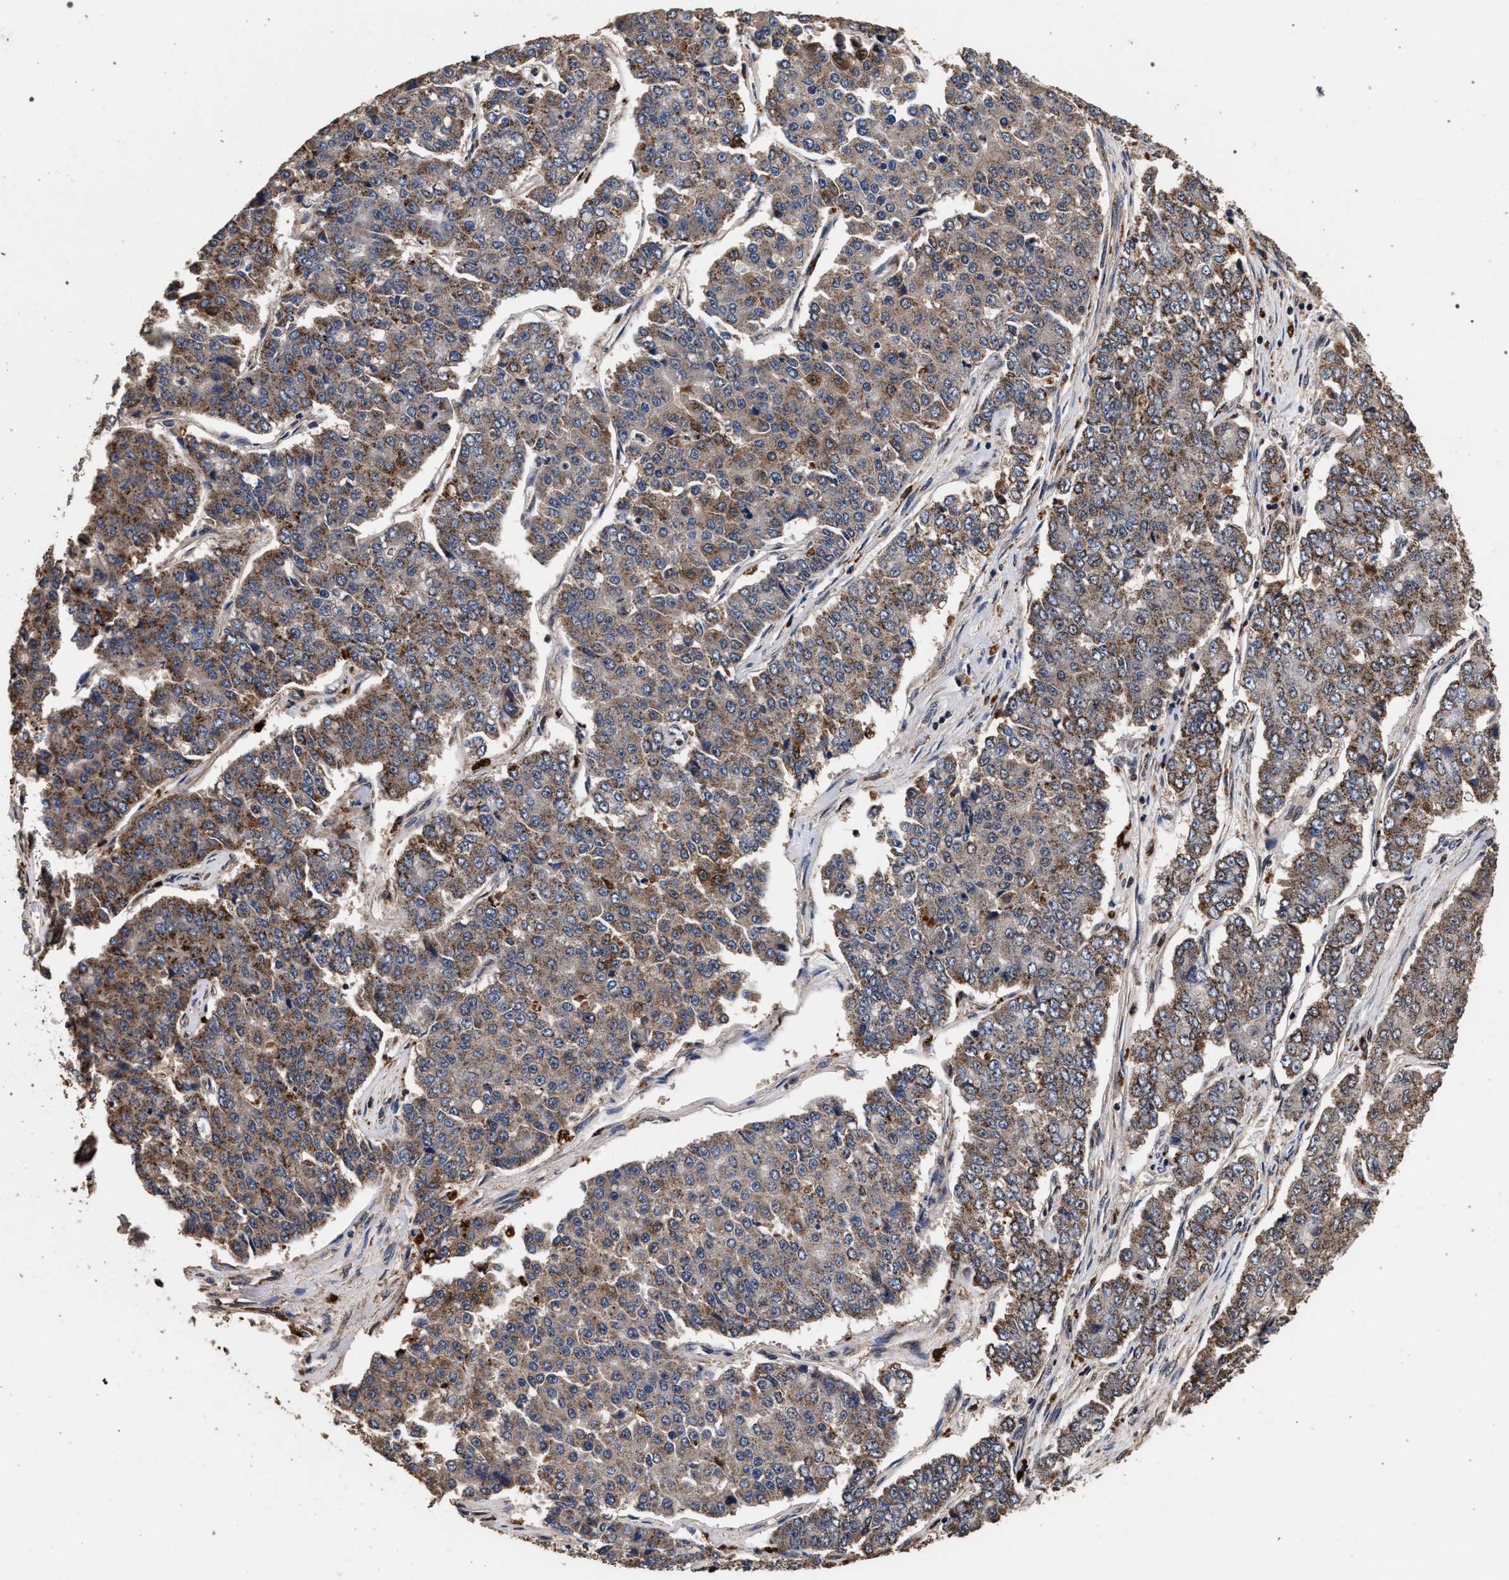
{"staining": {"intensity": "moderate", "quantity": ">75%", "location": "cytoplasmic/membranous"}, "tissue": "pancreatic cancer", "cell_type": "Tumor cells", "image_type": "cancer", "snomed": [{"axis": "morphology", "description": "Adenocarcinoma, NOS"}, {"axis": "topography", "description": "Pancreas"}], "caption": "Immunohistochemistry micrograph of neoplastic tissue: human pancreatic adenocarcinoma stained using immunohistochemistry shows medium levels of moderate protein expression localized specifically in the cytoplasmic/membranous of tumor cells, appearing as a cytoplasmic/membranous brown color.", "gene": "ACOX1", "patient": {"sex": "male", "age": 50}}